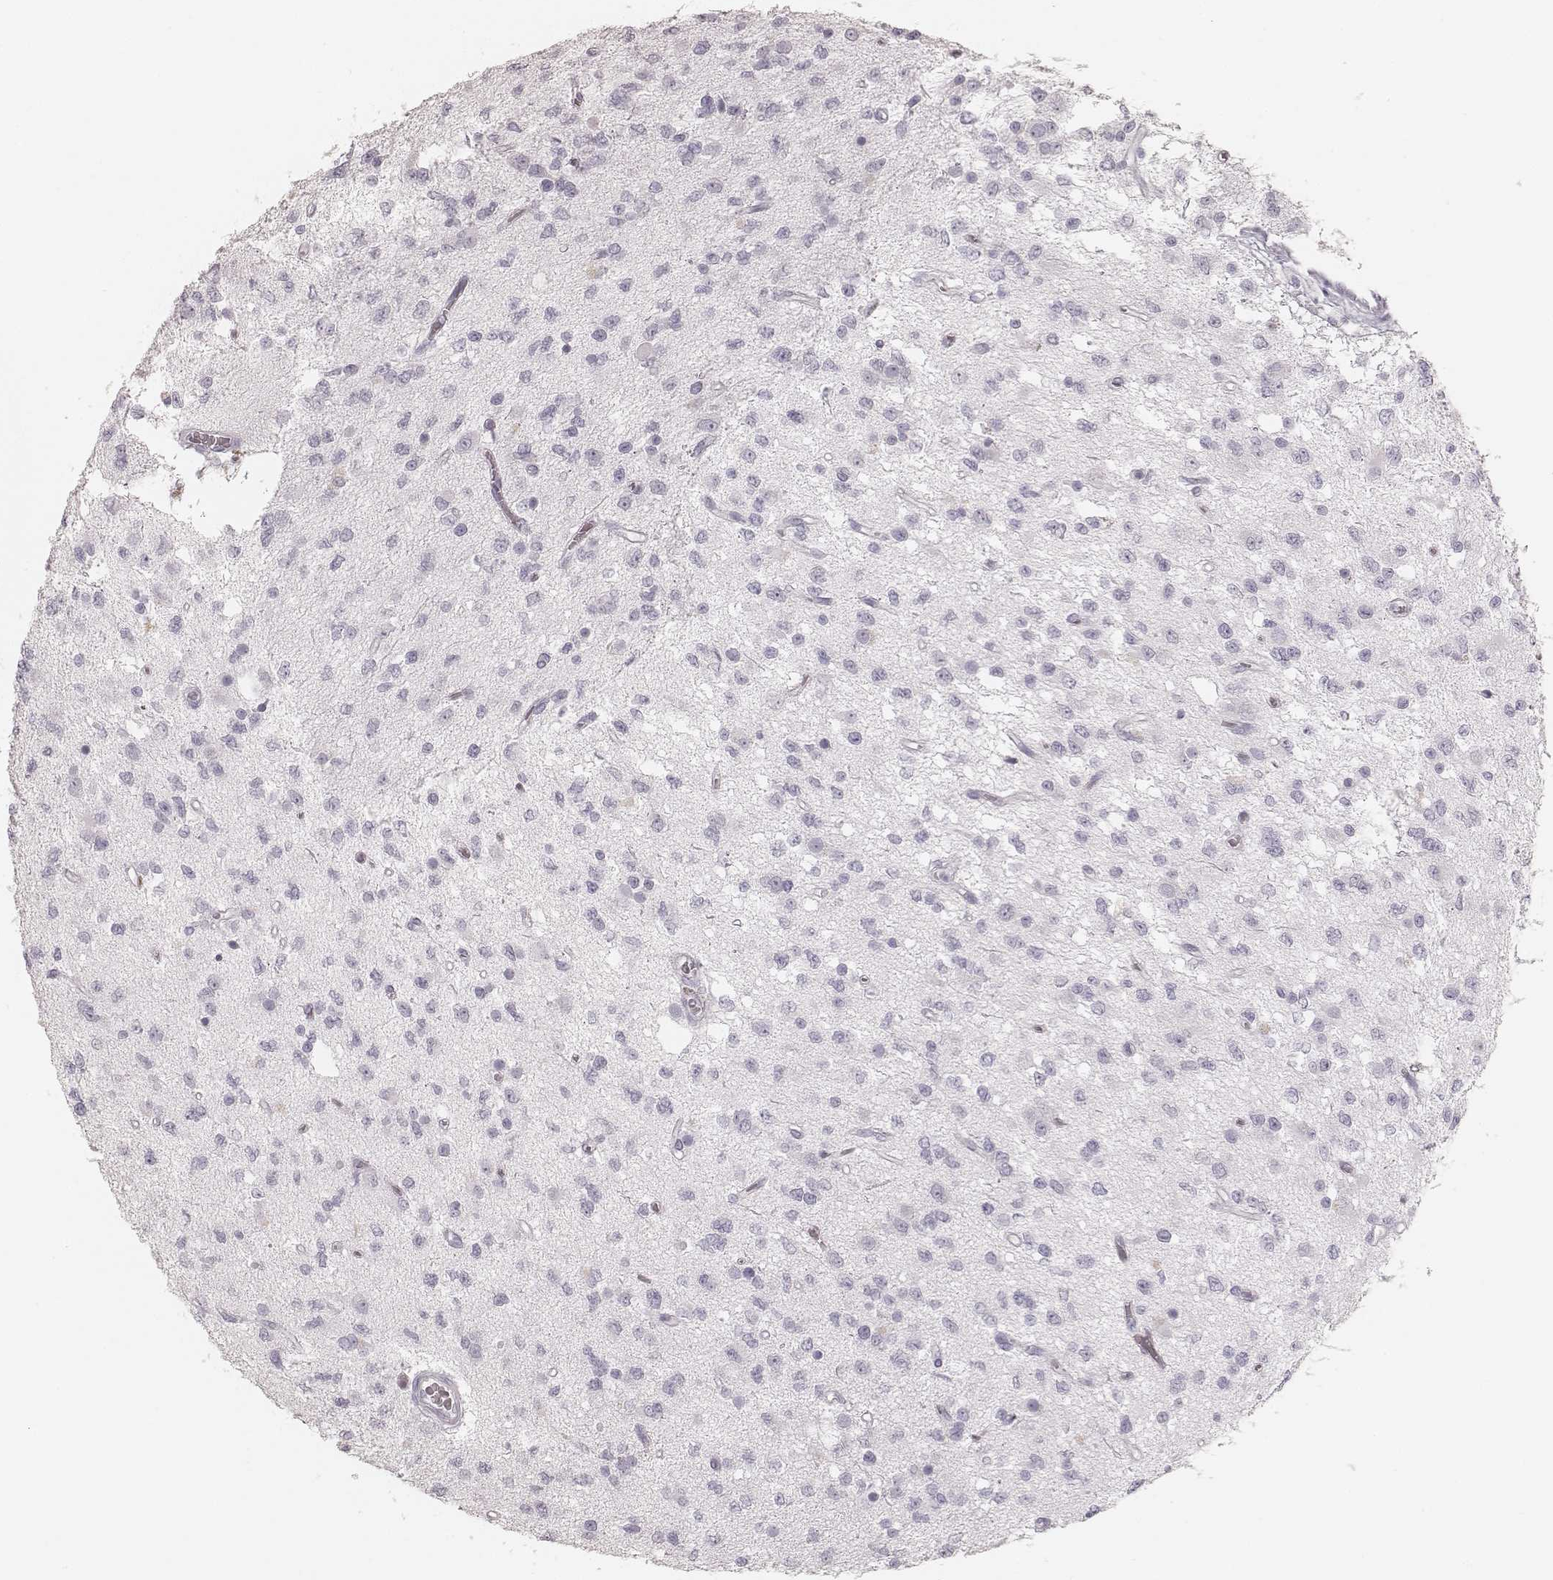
{"staining": {"intensity": "negative", "quantity": "none", "location": "none"}, "tissue": "glioma", "cell_type": "Tumor cells", "image_type": "cancer", "snomed": [{"axis": "morphology", "description": "Glioma, malignant, Low grade"}, {"axis": "topography", "description": "Brain"}], "caption": "Tumor cells are negative for brown protein staining in glioma. Brightfield microscopy of IHC stained with DAB (brown) and hematoxylin (blue), captured at high magnification.", "gene": "KRT82", "patient": {"sex": "female", "age": 45}}